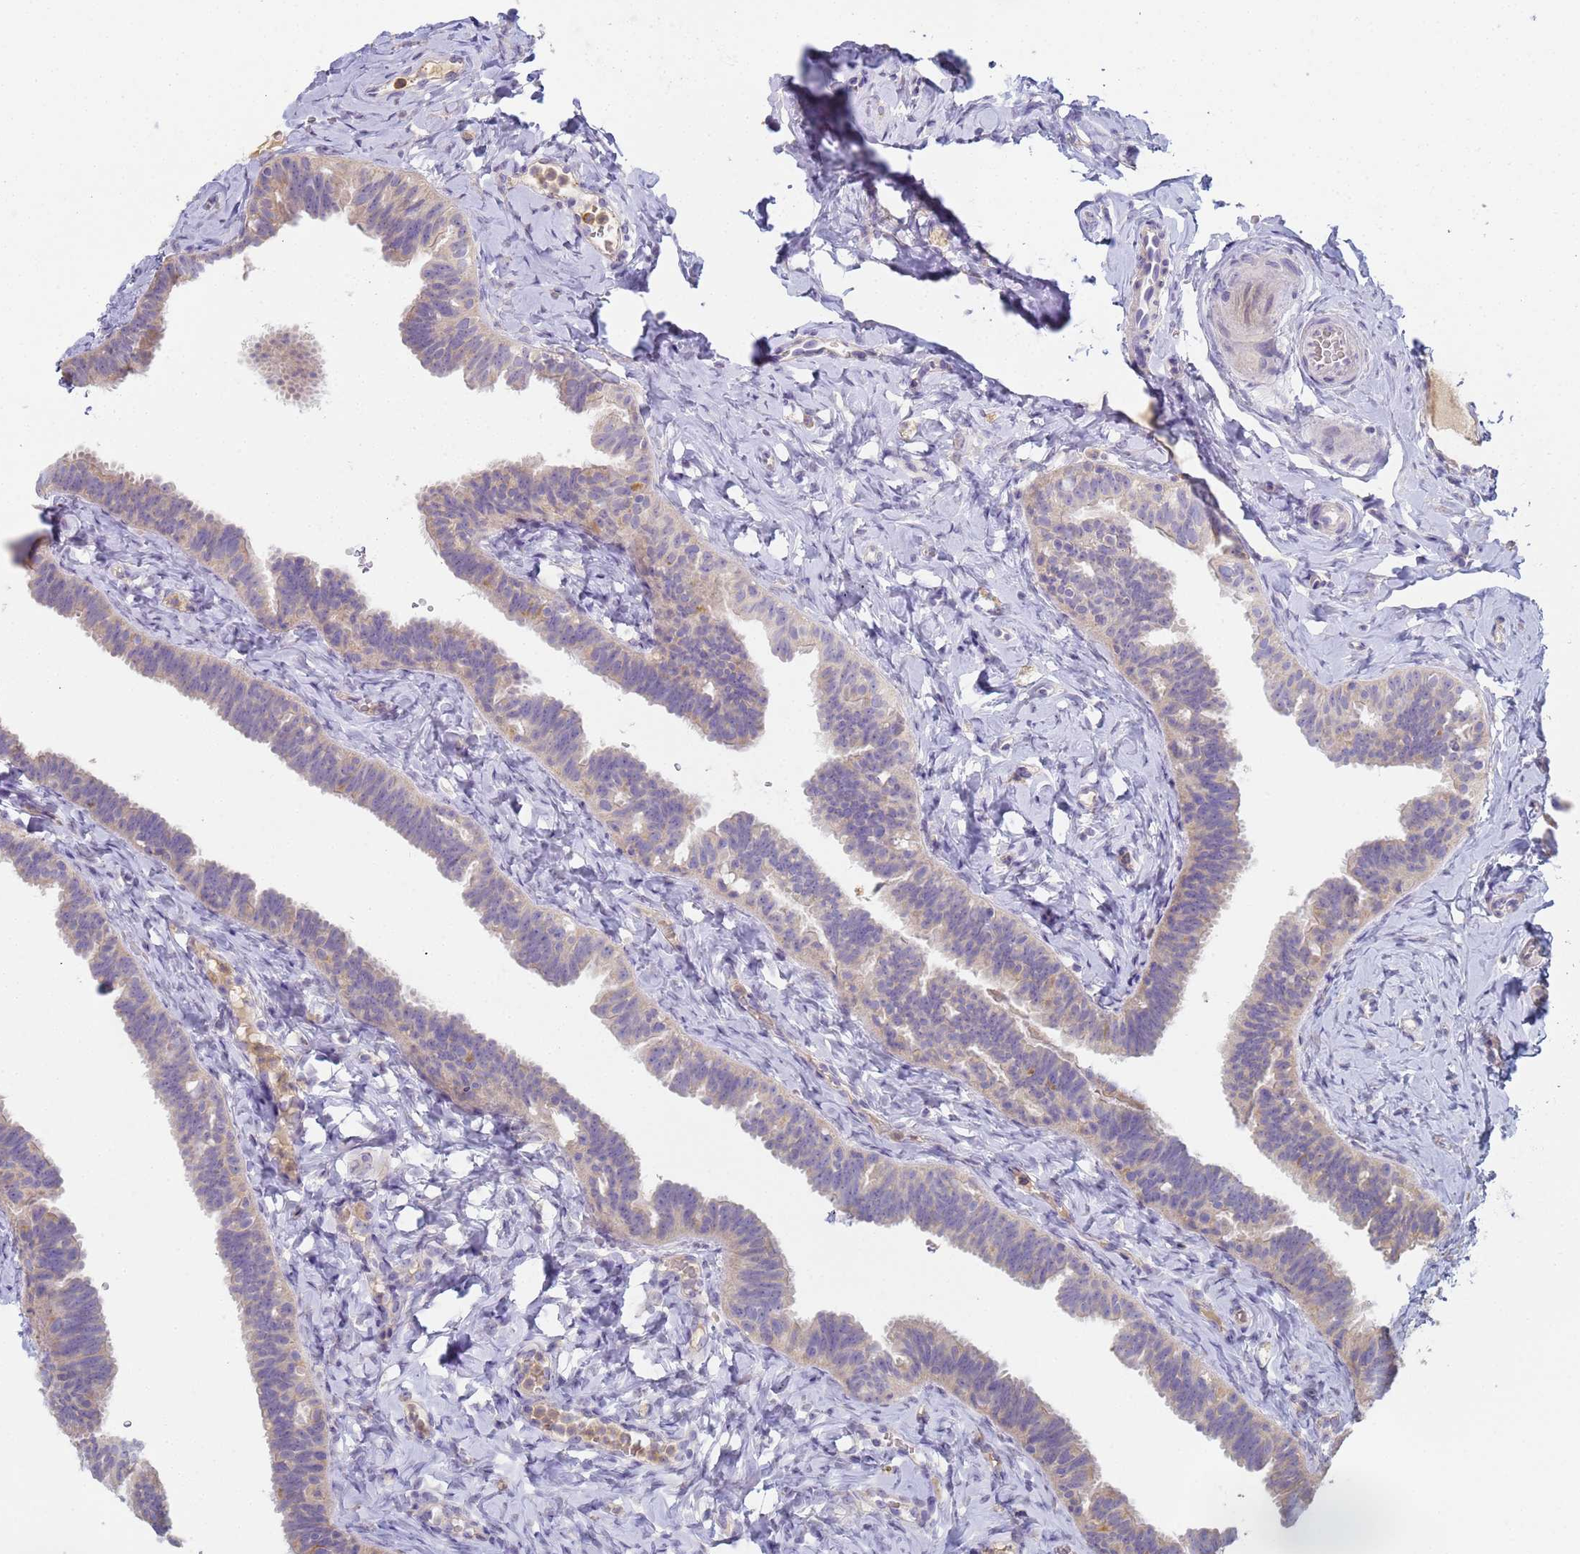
{"staining": {"intensity": "weak", "quantity": "<25%", "location": "cytoplasmic/membranous"}, "tissue": "fallopian tube", "cell_type": "Glandular cells", "image_type": "normal", "snomed": [{"axis": "morphology", "description": "Normal tissue, NOS"}, {"axis": "topography", "description": "Fallopian tube"}], "caption": "Immunohistochemistry (IHC) photomicrograph of normal fallopian tube stained for a protein (brown), which shows no staining in glandular cells. (Brightfield microscopy of DAB IHC at high magnification).", "gene": "CR1", "patient": {"sex": "female", "age": 65}}